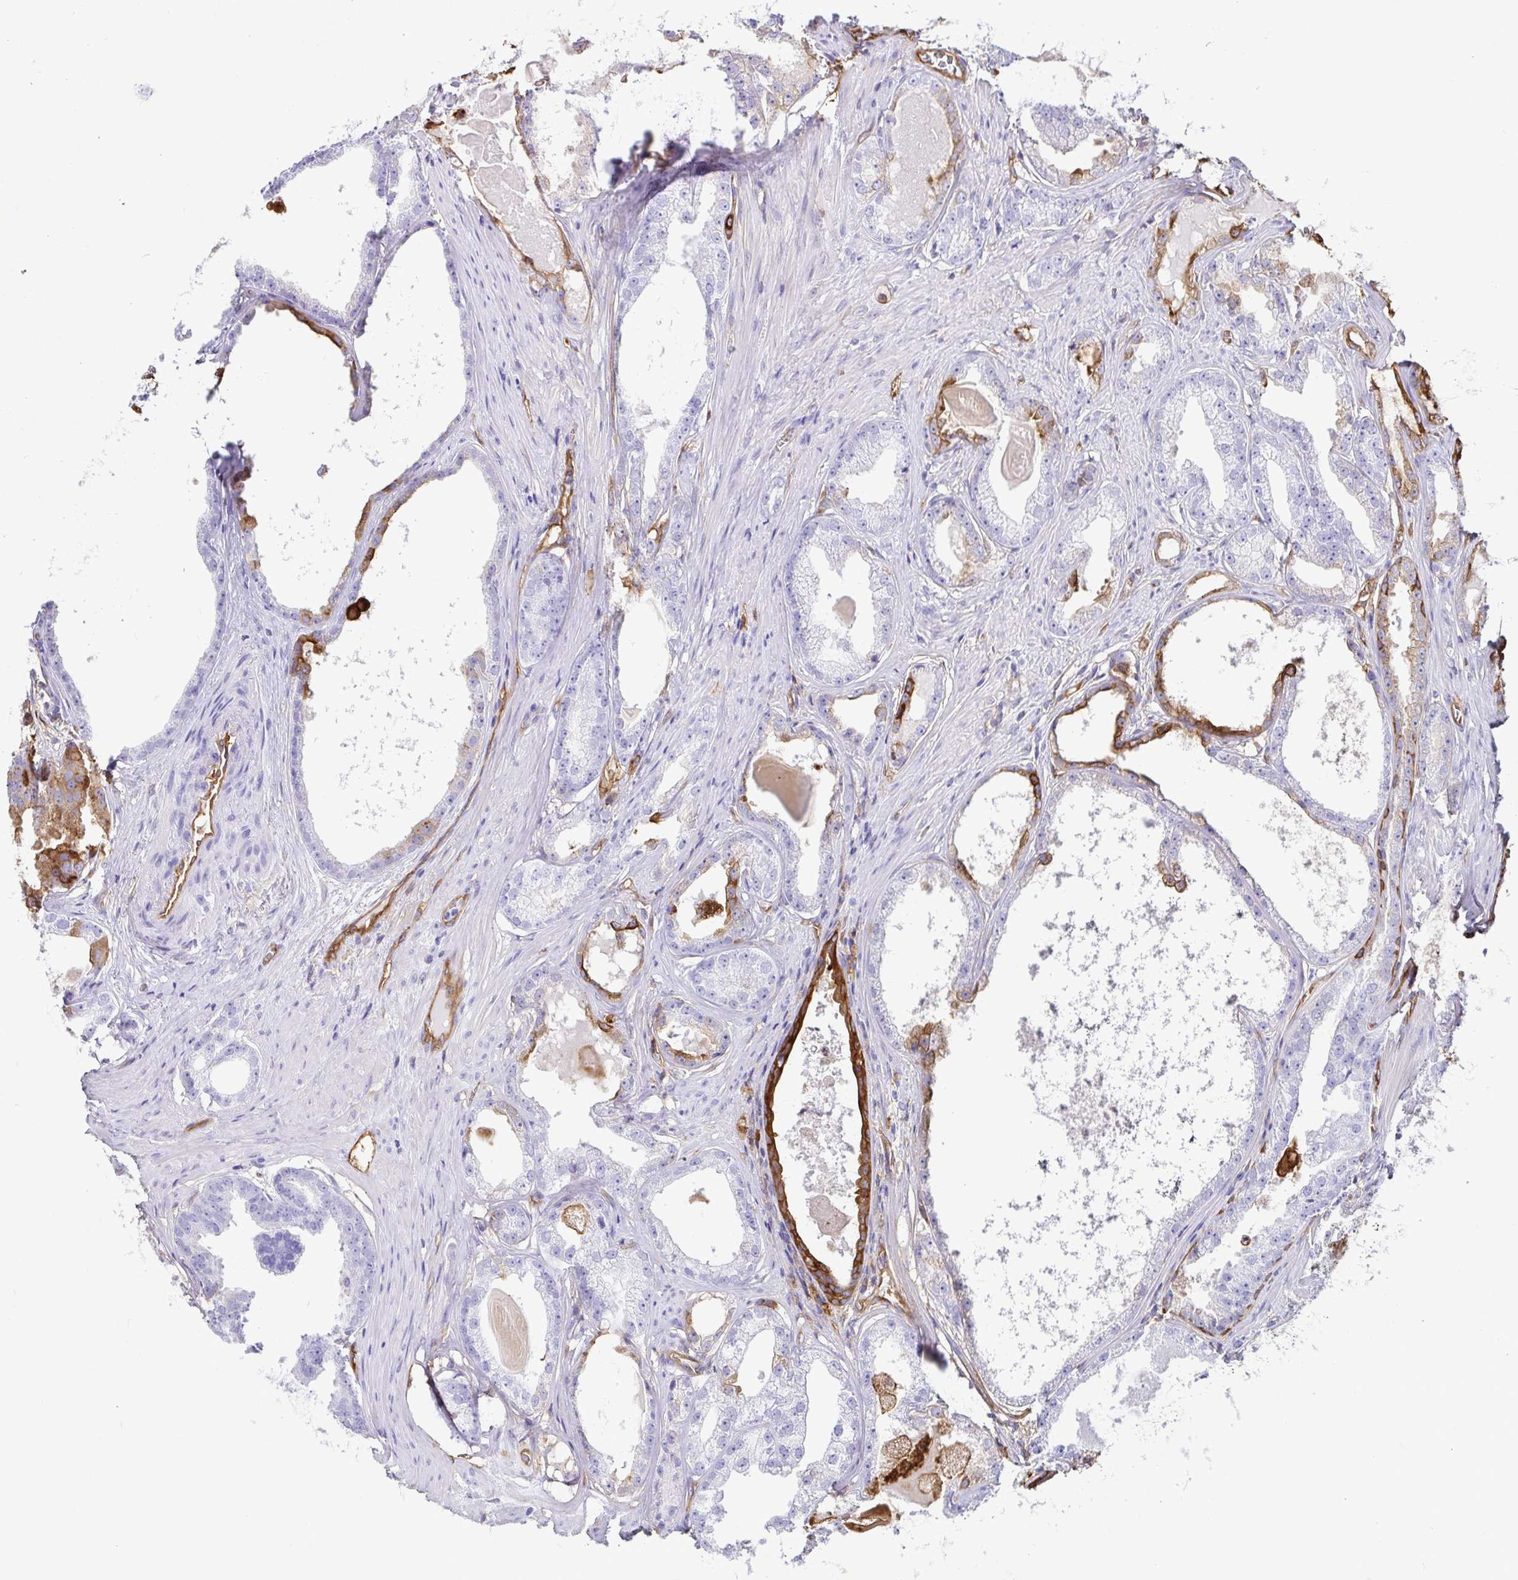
{"staining": {"intensity": "negative", "quantity": "none", "location": "none"}, "tissue": "prostate cancer", "cell_type": "Tumor cells", "image_type": "cancer", "snomed": [{"axis": "morphology", "description": "Adenocarcinoma, Low grade"}, {"axis": "topography", "description": "Prostate"}], "caption": "This histopathology image is of prostate cancer (low-grade adenocarcinoma) stained with immunohistochemistry (IHC) to label a protein in brown with the nuclei are counter-stained blue. There is no expression in tumor cells.", "gene": "ANXA2", "patient": {"sex": "male", "age": 65}}